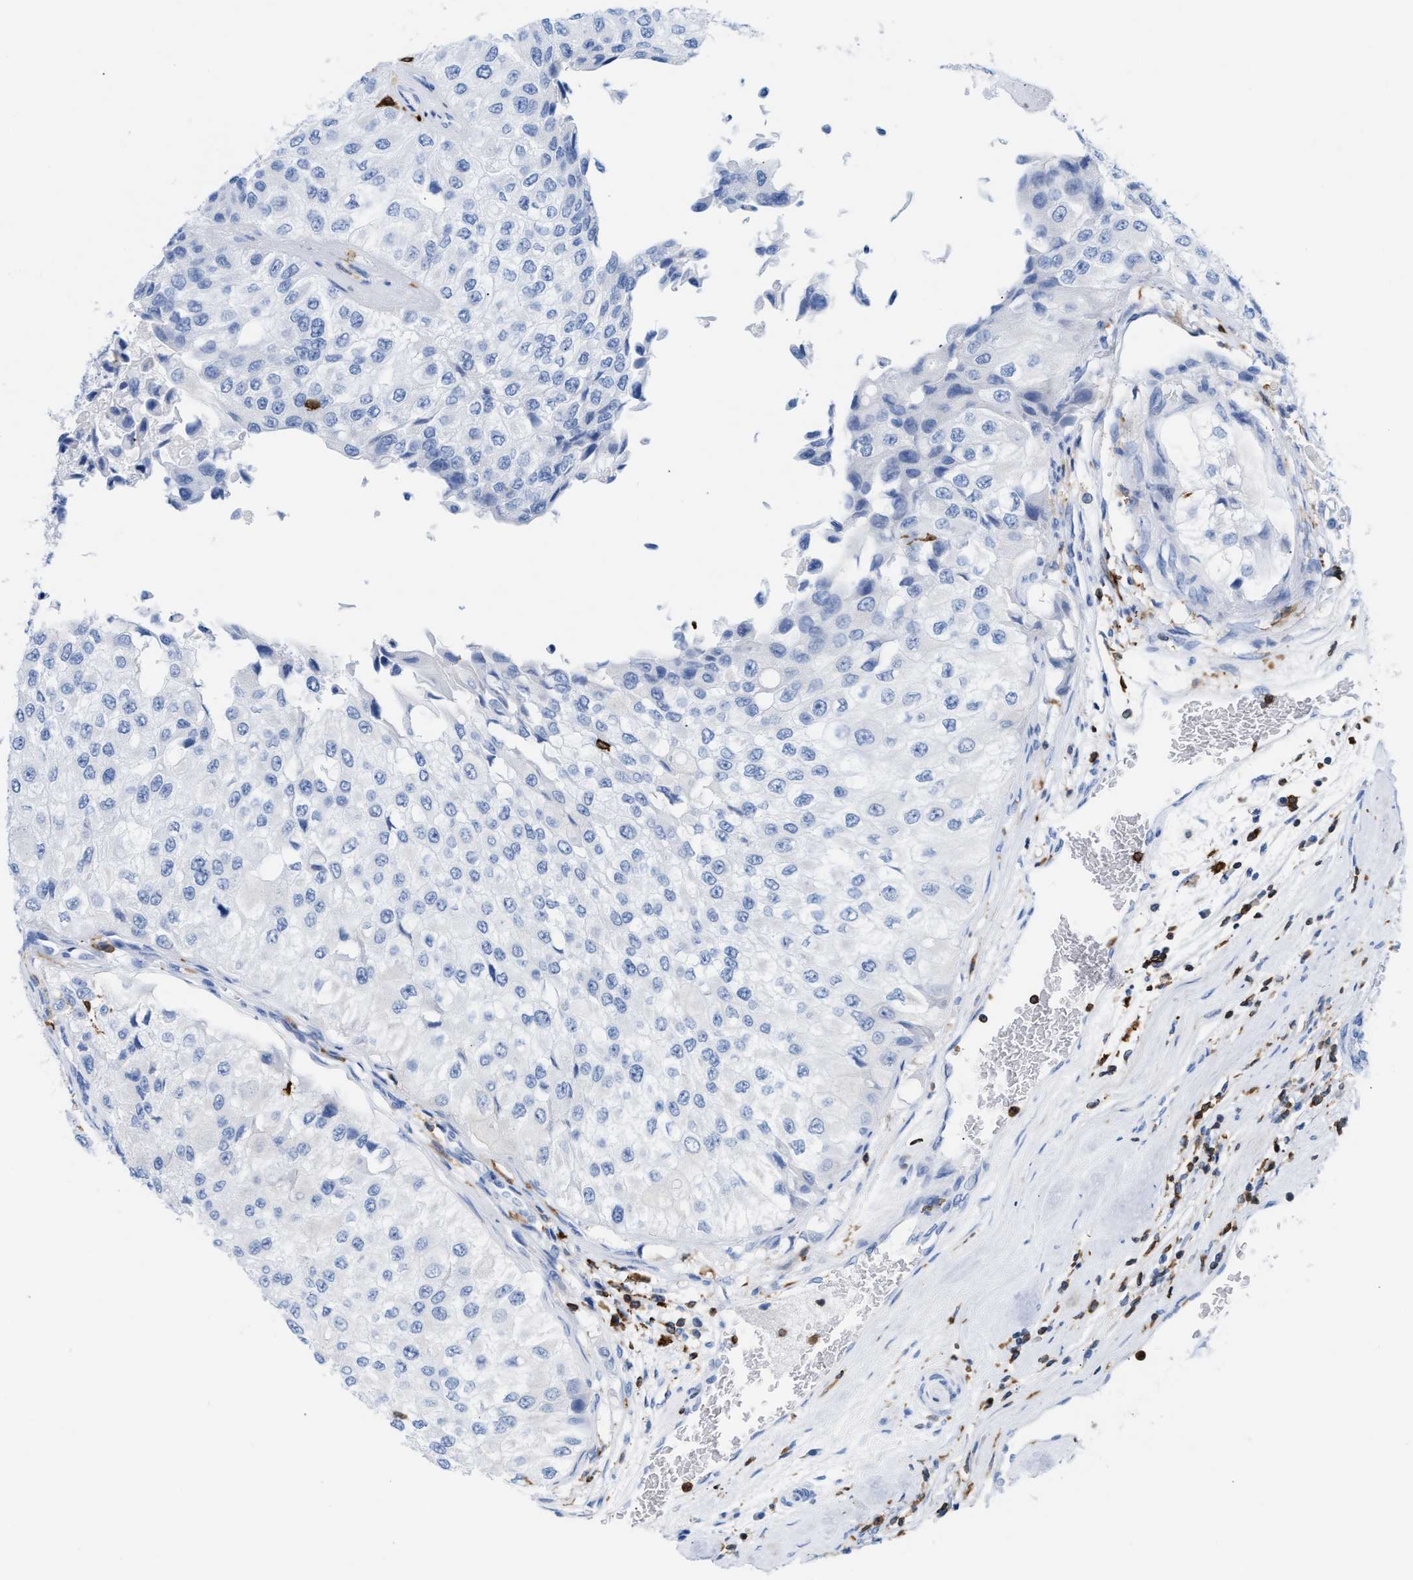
{"staining": {"intensity": "negative", "quantity": "none", "location": "none"}, "tissue": "urothelial cancer", "cell_type": "Tumor cells", "image_type": "cancer", "snomed": [{"axis": "morphology", "description": "Urothelial carcinoma, High grade"}, {"axis": "topography", "description": "Kidney"}, {"axis": "topography", "description": "Urinary bladder"}], "caption": "The immunohistochemistry histopathology image has no significant staining in tumor cells of high-grade urothelial carcinoma tissue.", "gene": "LCP1", "patient": {"sex": "male", "age": 77}}